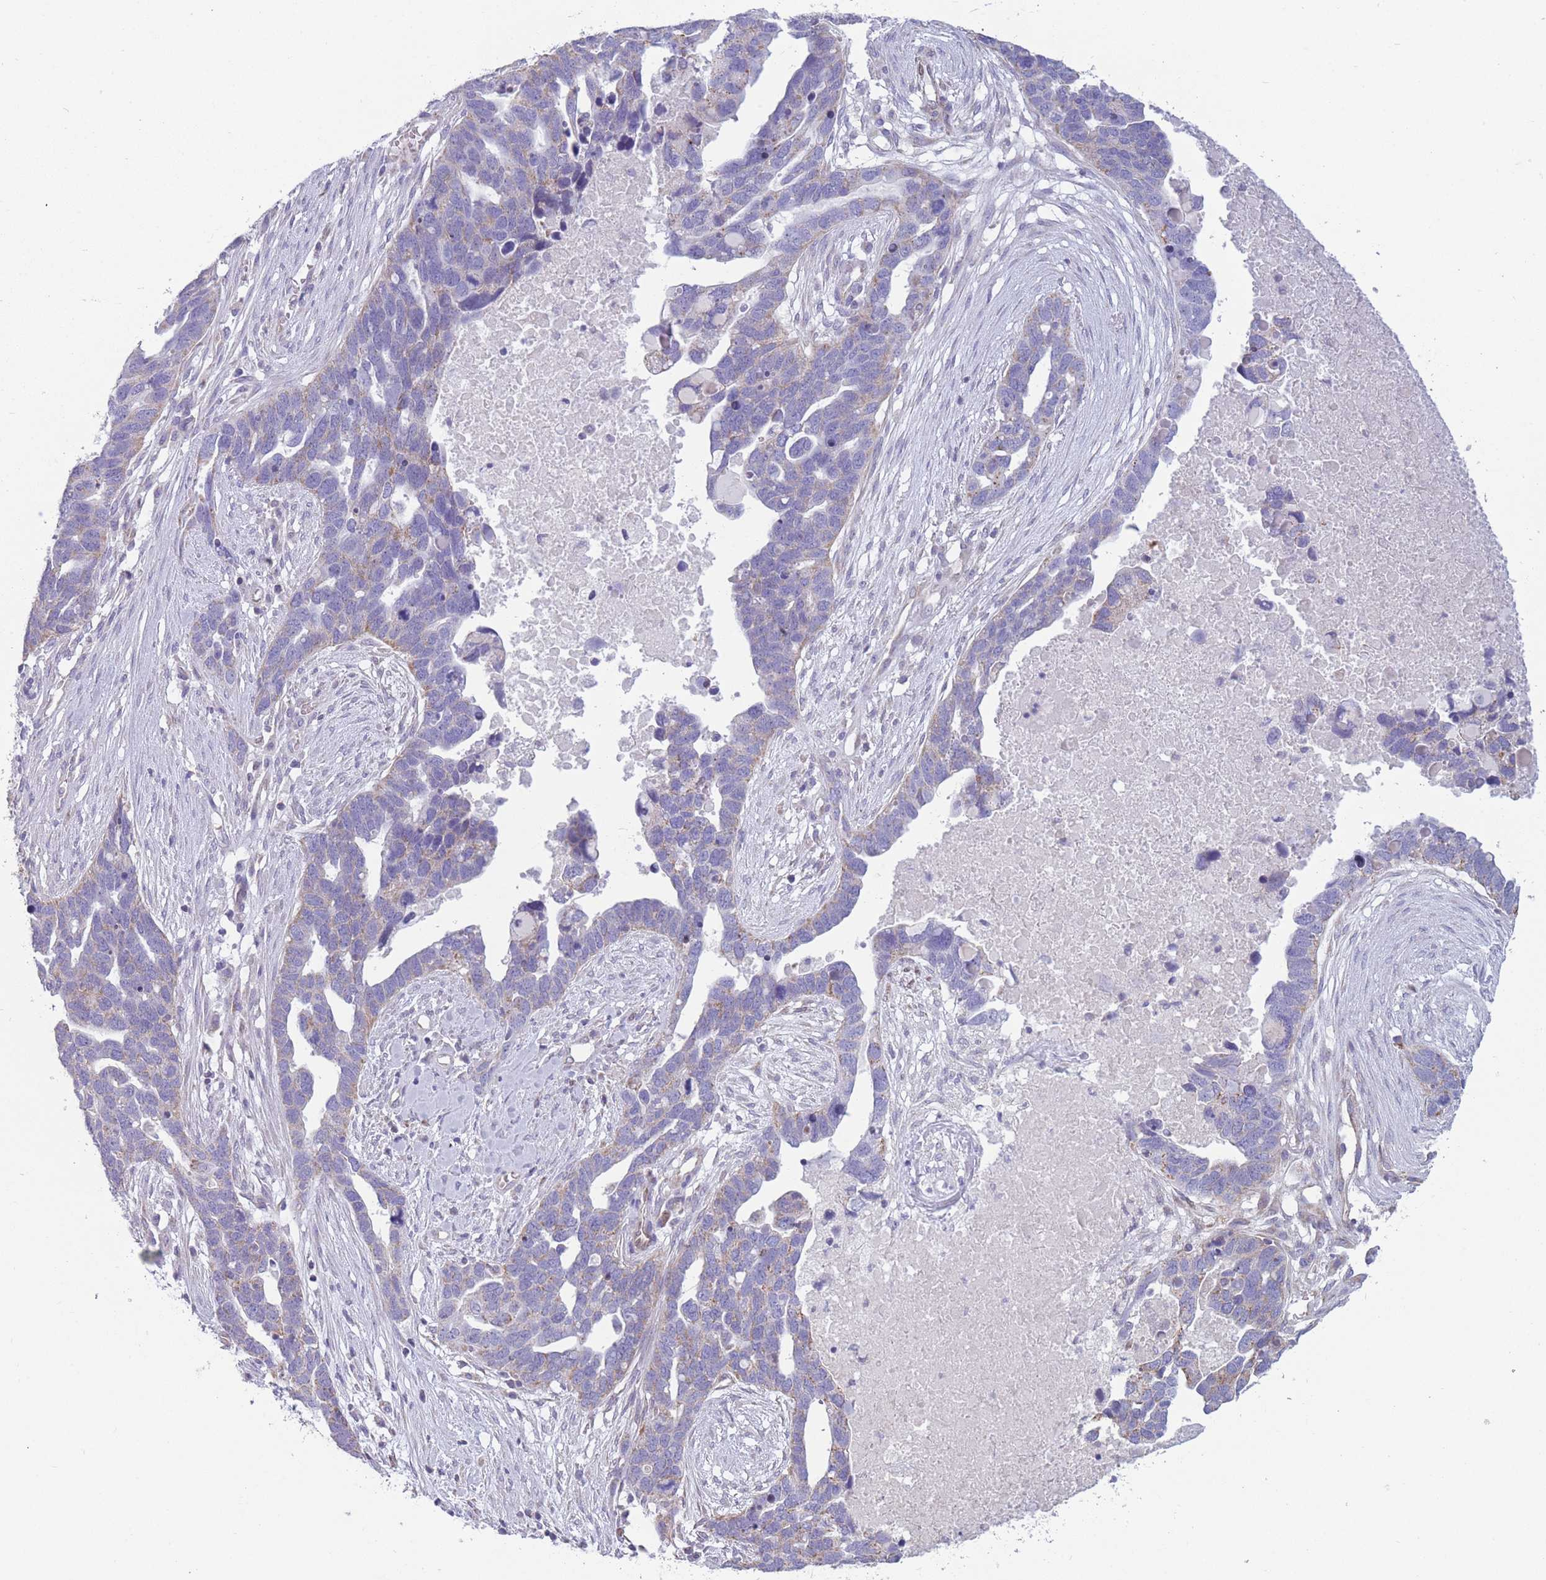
{"staining": {"intensity": "weak", "quantity": "<25%", "location": "cytoplasmic/membranous"}, "tissue": "ovarian cancer", "cell_type": "Tumor cells", "image_type": "cancer", "snomed": [{"axis": "morphology", "description": "Cystadenocarcinoma, serous, NOS"}, {"axis": "topography", "description": "Ovary"}], "caption": "An immunohistochemistry image of ovarian serous cystadenocarcinoma is shown. There is no staining in tumor cells of ovarian serous cystadenocarcinoma.", "gene": "PDHA1", "patient": {"sex": "female", "age": 54}}